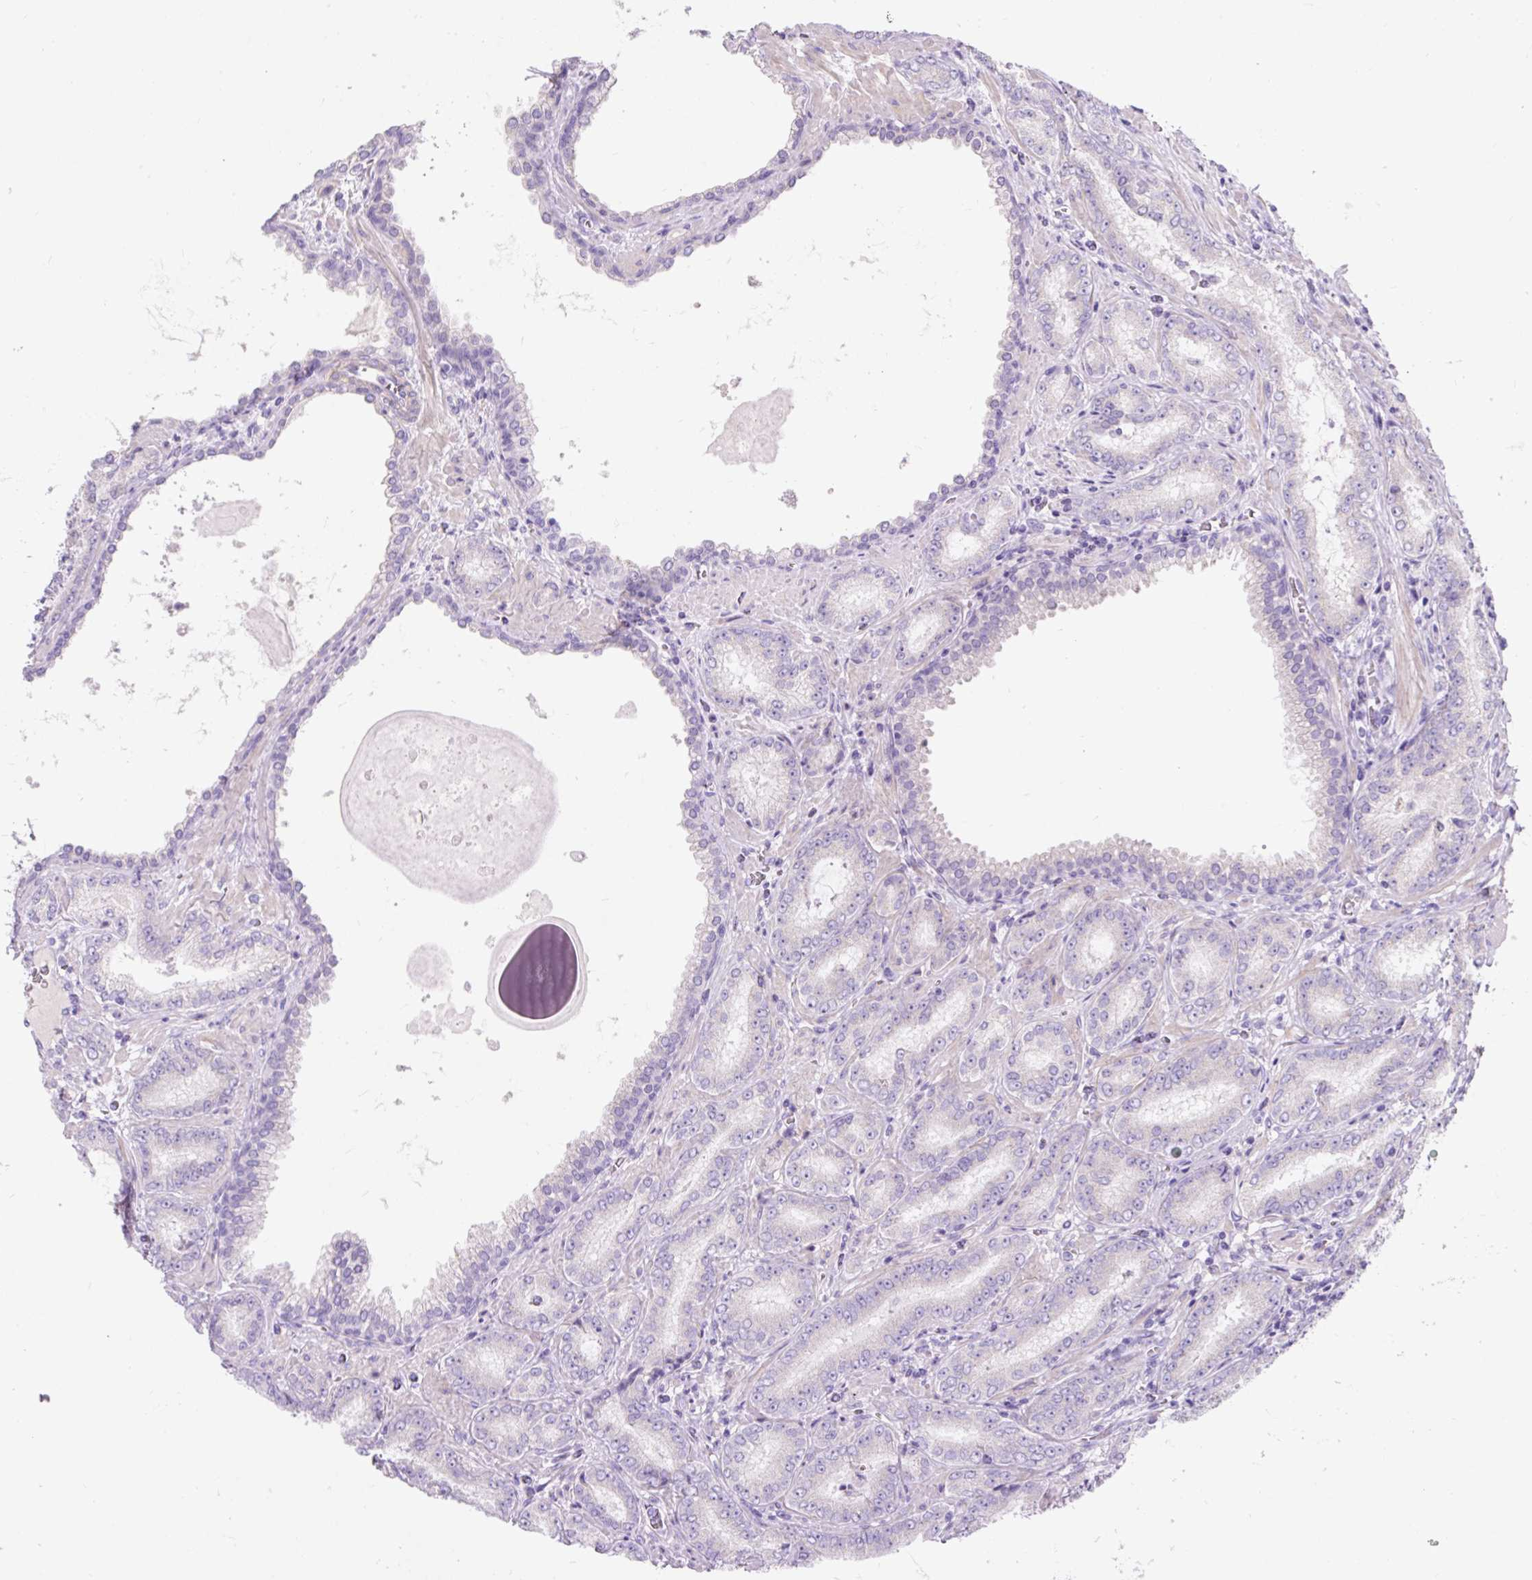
{"staining": {"intensity": "negative", "quantity": "none", "location": "none"}, "tissue": "prostate cancer", "cell_type": "Tumor cells", "image_type": "cancer", "snomed": [{"axis": "morphology", "description": "Adenocarcinoma, High grade"}, {"axis": "topography", "description": "Prostate"}], "caption": "Photomicrograph shows no protein staining in tumor cells of adenocarcinoma (high-grade) (prostate) tissue. The staining is performed using DAB brown chromogen with nuclei counter-stained in using hematoxylin.", "gene": "SUSD5", "patient": {"sex": "male", "age": 72}}